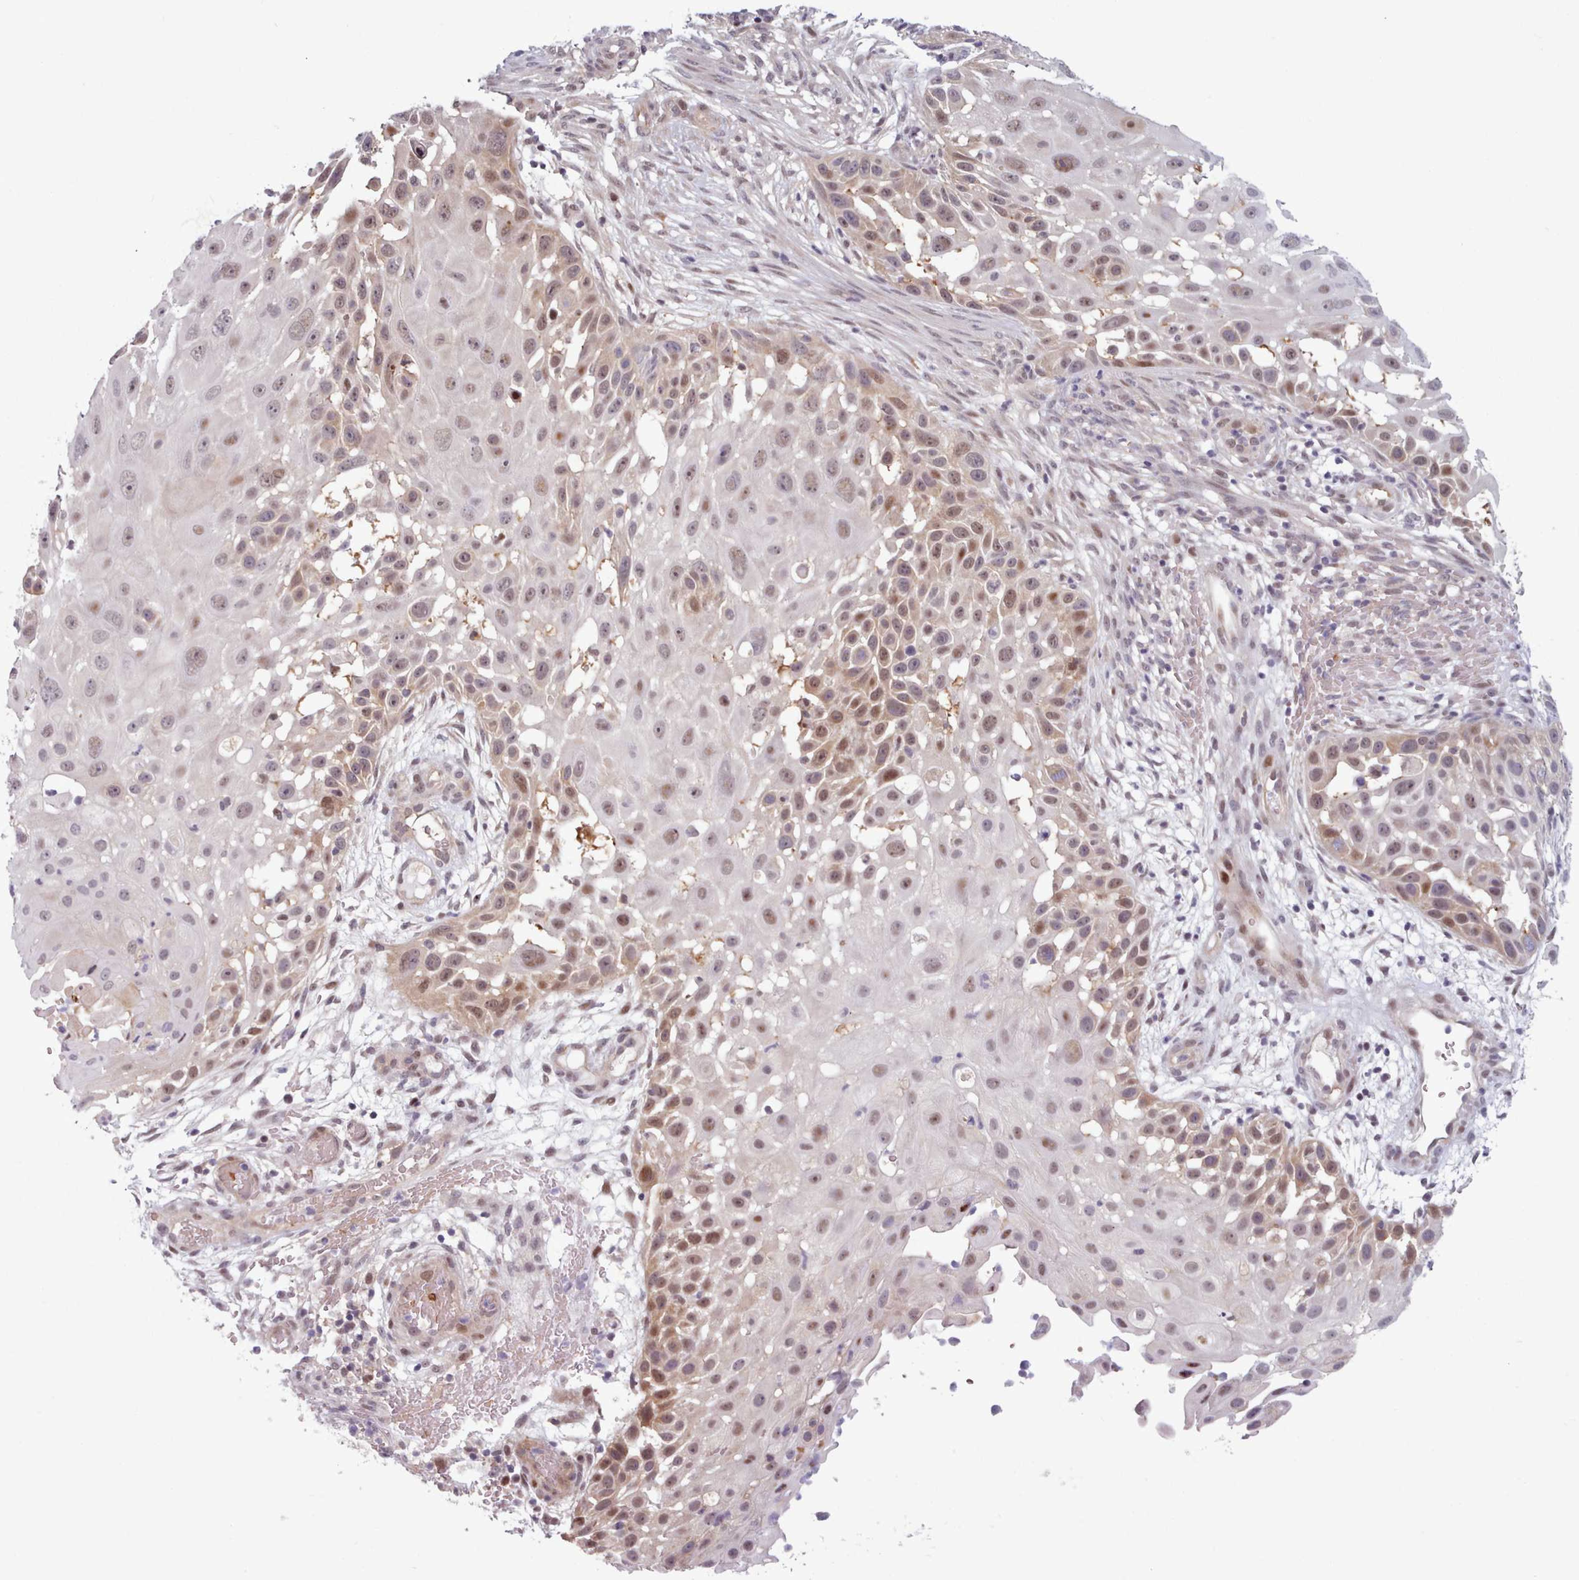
{"staining": {"intensity": "moderate", "quantity": ">75%", "location": "cytoplasmic/membranous,nuclear"}, "tissue": "skin cancer", "cell_type": "Tumor cells", "image_type": "cancer", "snomed": [{"axis": "morphology", "description": "Squamous cell carcinoma, NOS"}, {"axis": "topography", "description": "Skin"}], "caption": "Squamous cell carcinoma (skin) tissue shows moderate cytoplasmic/membranous and nuclear staining in about >75% of tumor cells The protein is stained brown, and the nuclei are stained in blue (DAB (3,3'-diaminobenzidine) IHC with brightfield microscopy, high magnification).", "gene": "KBTBD7", "patient": {"sex": "female", "age": 44}}